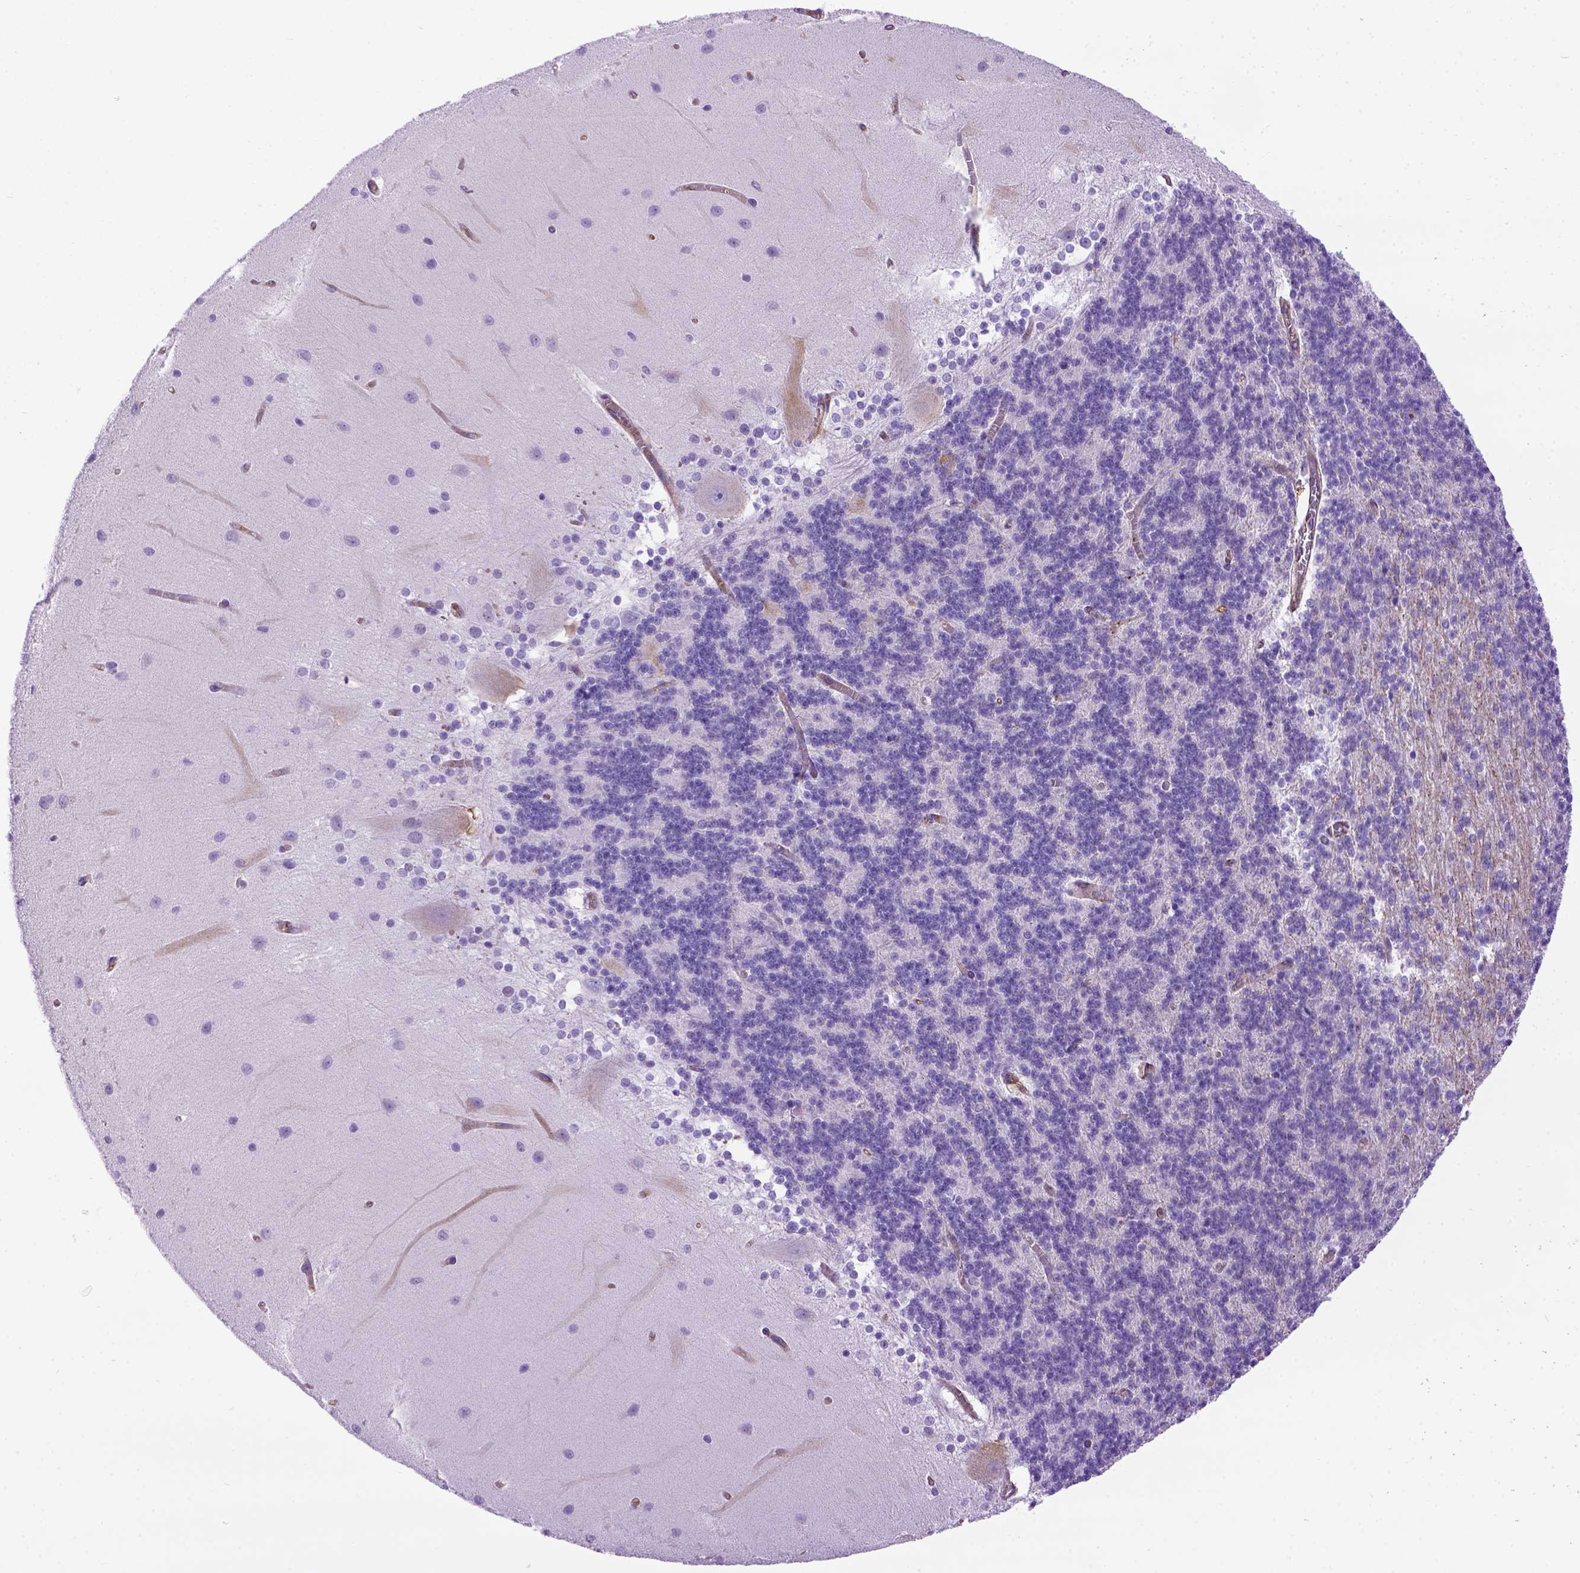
{"staining": {"intensity": "negative", "quantity": "none", "location": "none"}, "tissue": "cerebellum", "cell_type": "Cells in granular layer", "image_type": "normal", "snomed": [{"axis": "morphology", "description": "Normal tissue, NOS"}, {"axis": "topography", "description": "Cerebellum"}], "caption": "The histopathology image shows no significant positivity in cells in granular layer of cerebellum. (Brightfield microscopy of DAB (3,3'-diaminobenzidine) IHC at high magnification).", "gene": "MVP", "patient": {"sex": "female", "age": 54}}